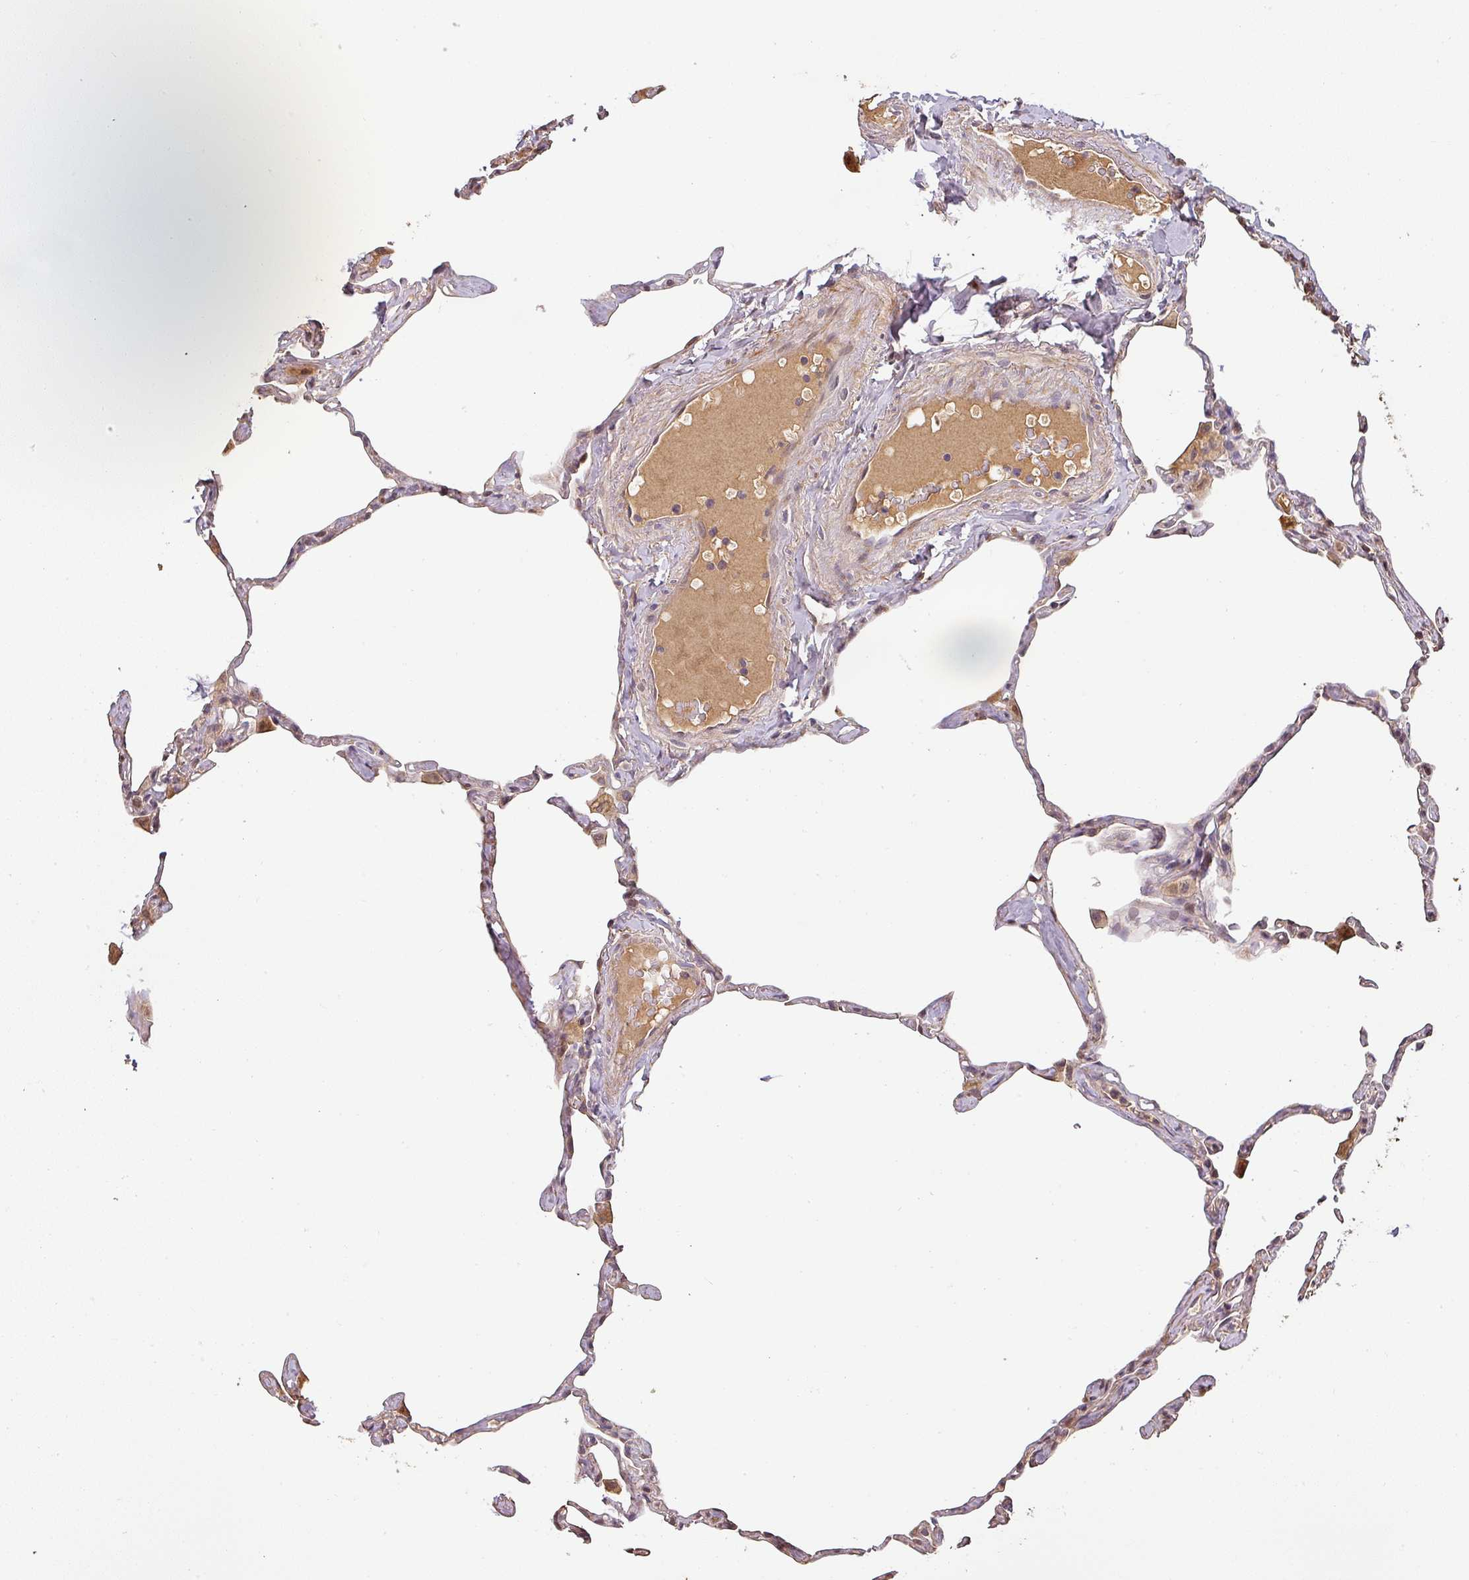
{"staining": {"intensity": "weak", "quantity": "<25%", "location": "cytoplasmic/membranous"}, "tissue": "lung", "cell_type": "Alveolar cells", "image_type": "normal", "snomed": [{"axis": "morphology", "description": "Normal tissue, NOS"}, {"axis": "topography", "description": "Lung"}], "caption": "IHC of benign human lung reveals no positivity in alveolar cells. The staining is performed using DAB (3,3'-diaminobenzidine) brown chromogen with nuclei counter-stained in using hematoxylin.", "gene": "BPIFB3", "patient": {"sex": "male", "age": 65}}